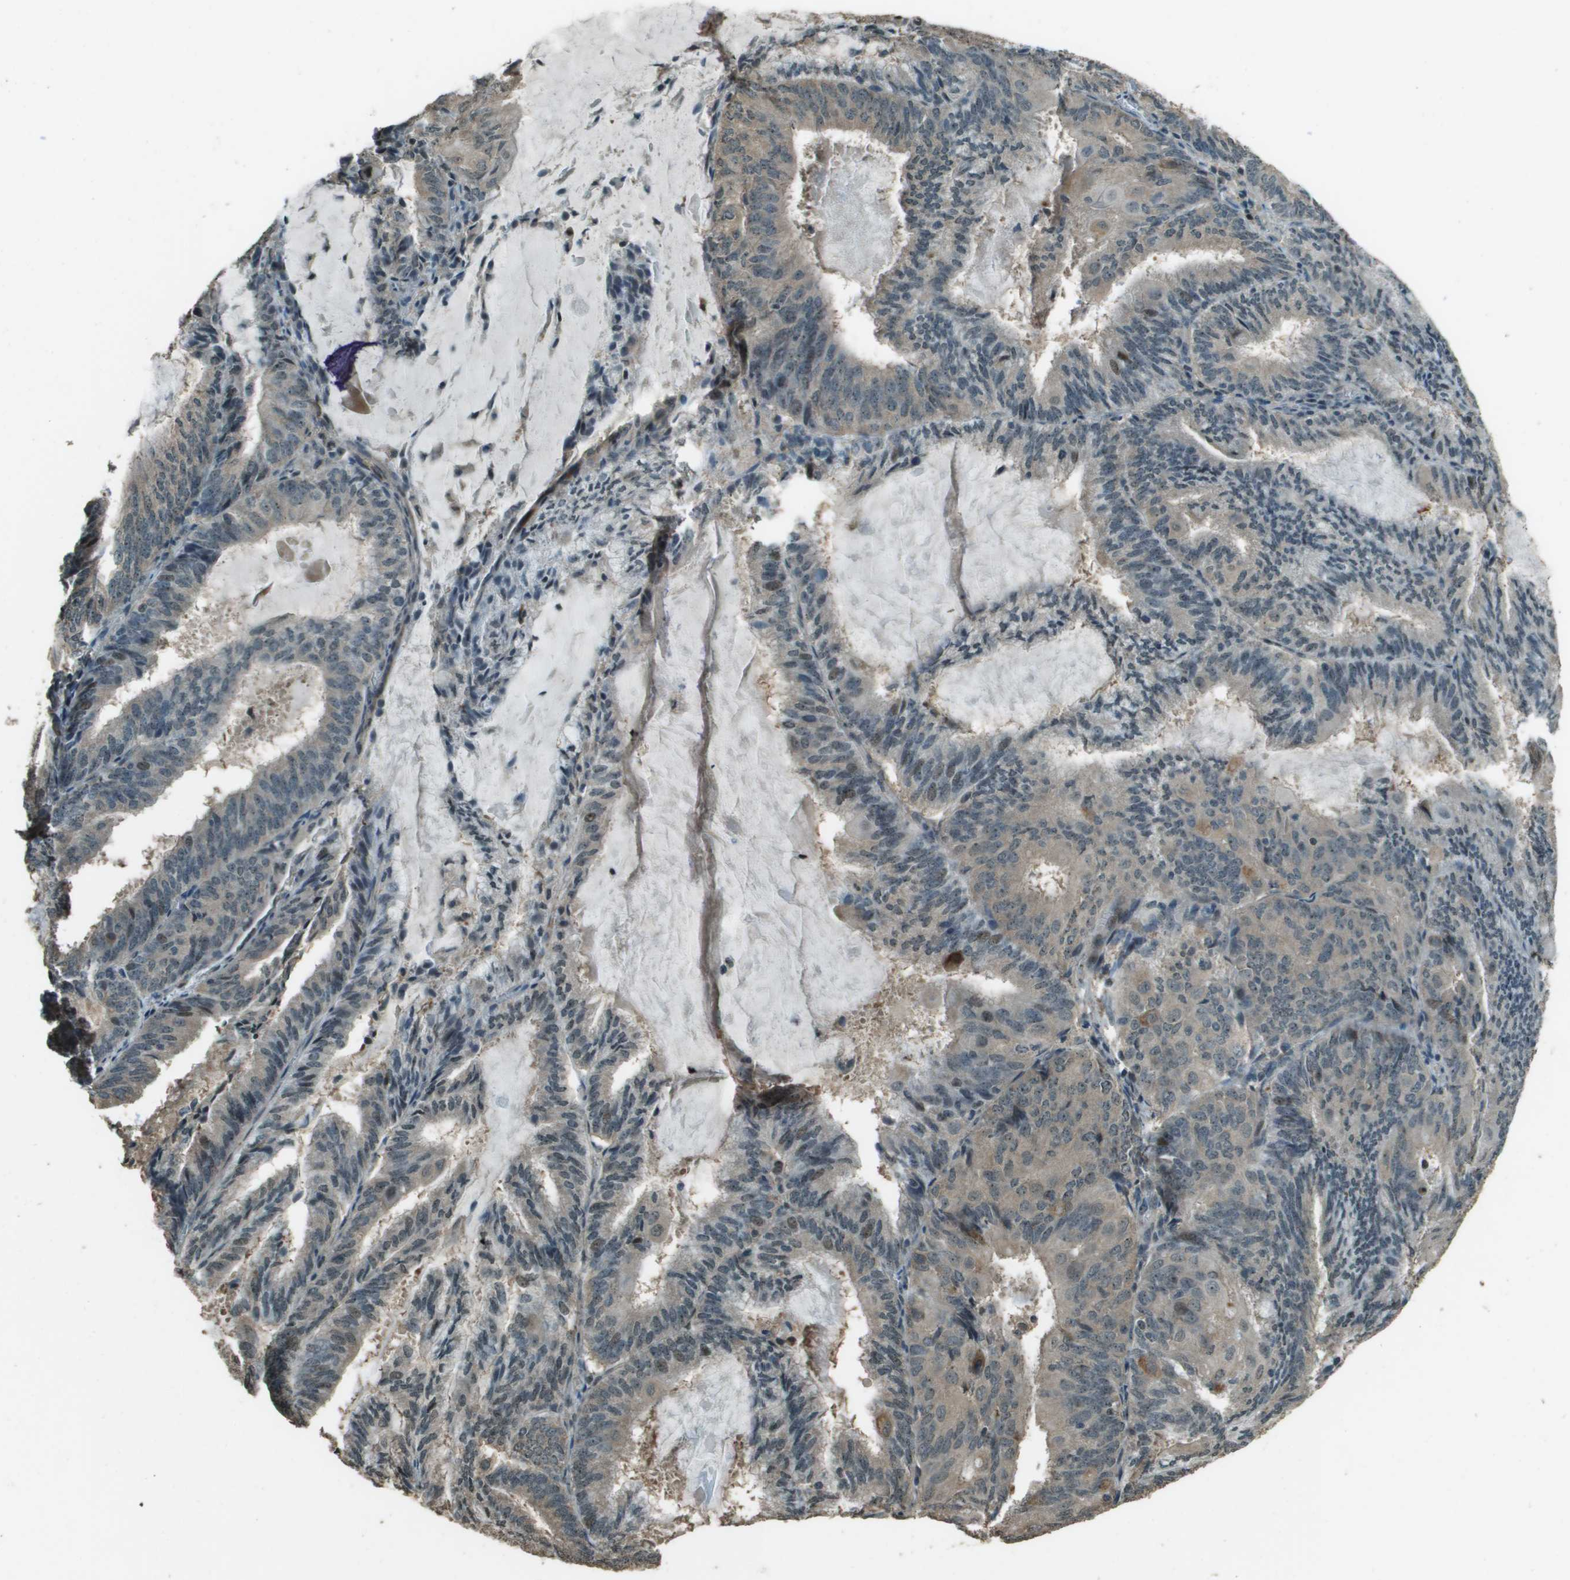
{"staining": {"intensity": "weak", "quantity": "25%-75%", "location": "cytoplasmic/membranous"}, "tissue": "endometrial cancer", "cell_type": "Tumor cells", "image_type": "cancer", "snomed": [{"axis": "morphology", "description": "Adenocarcinoma, NOS"}, {"axis": "topography", "description": "Endometrium"}], "caption": "This is a histology image of IHC staining of adenocarcinoma (endometrial), which shows weak staining in the cytoplasmic/membranous of tumor cells.", "gene": "SDC3", "patient": {"sex": "female", "age": 81}}